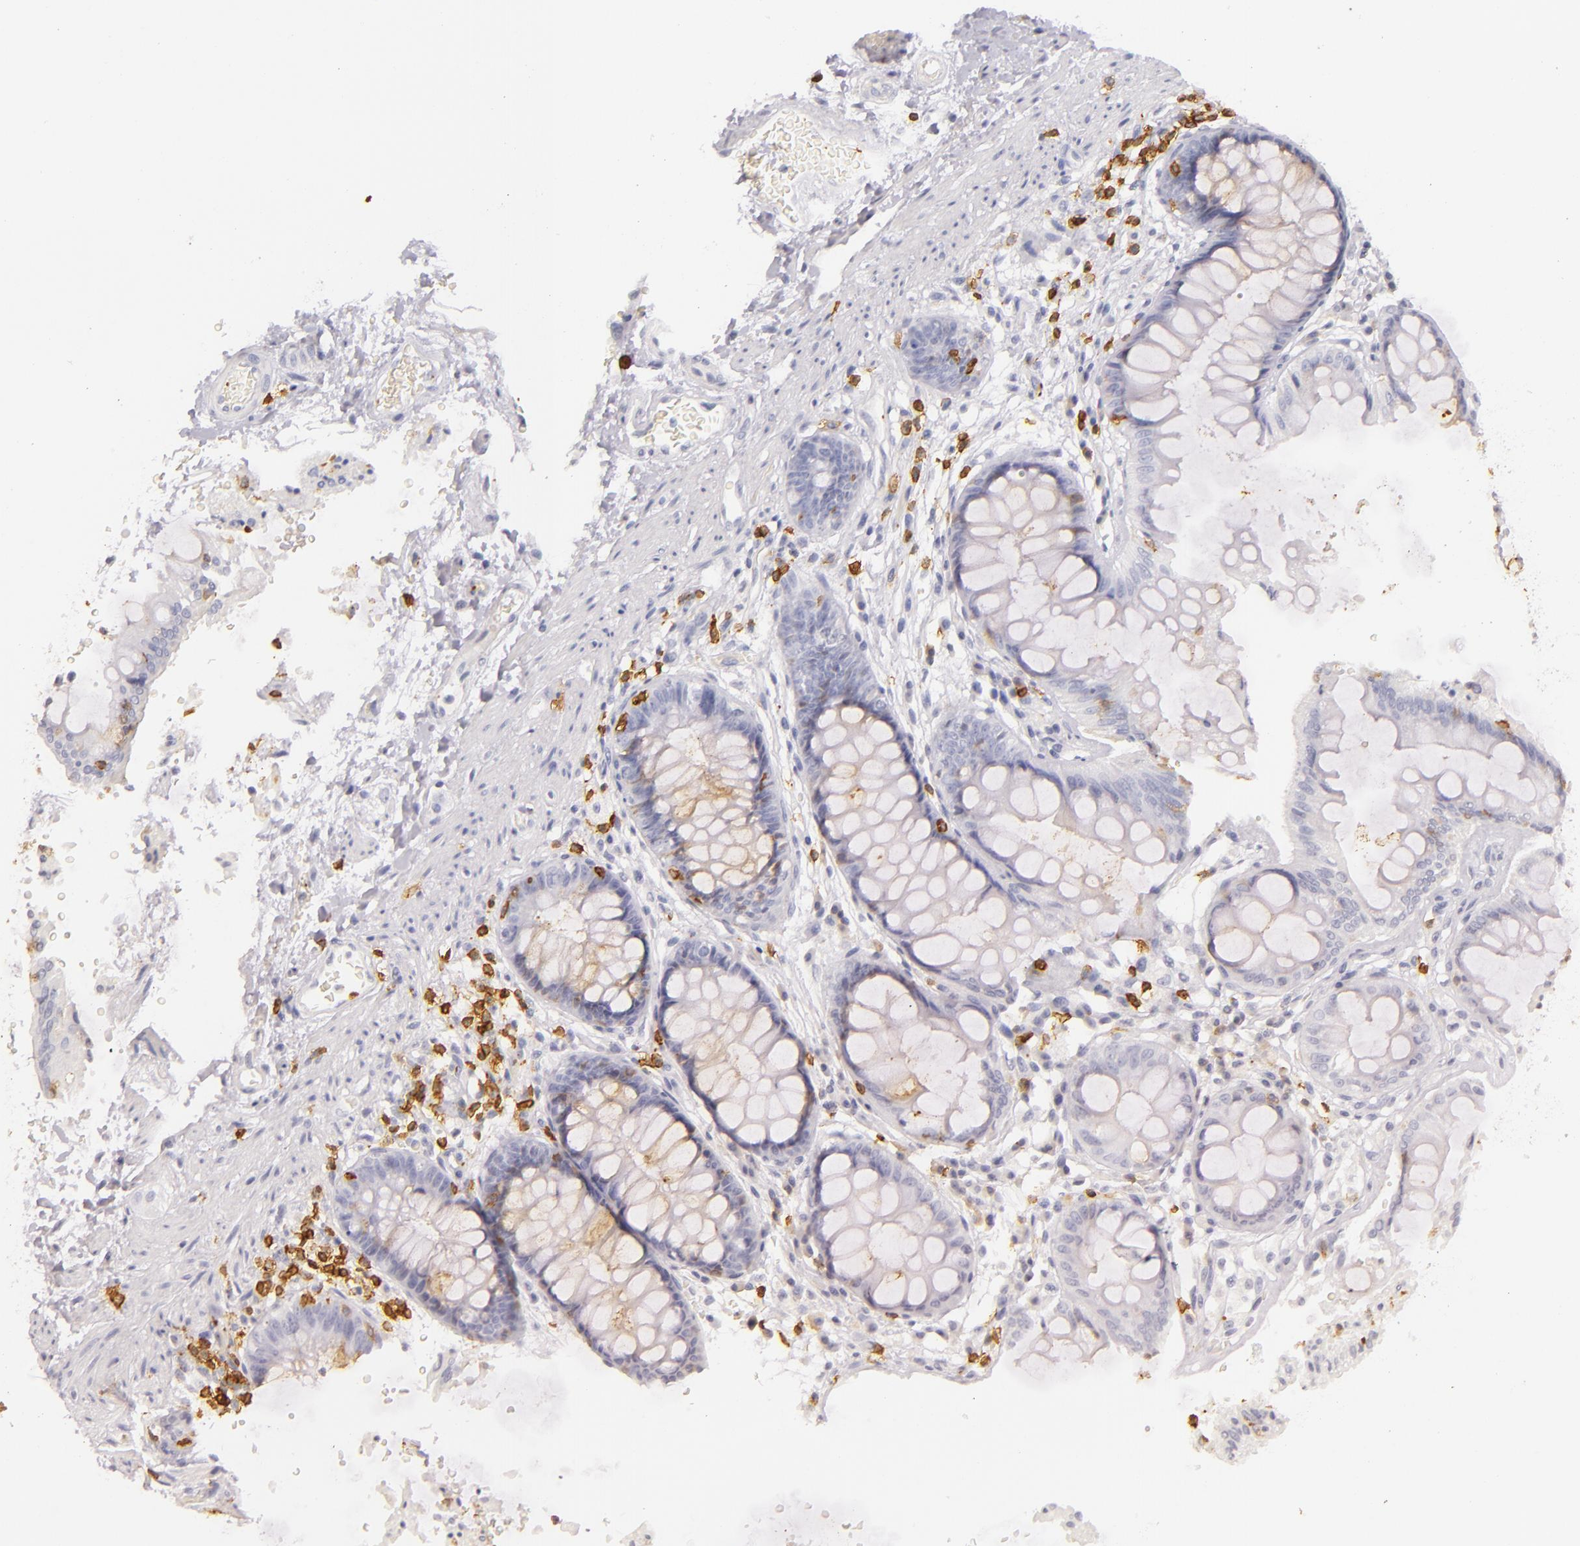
{"staining": {"intensity": "negative", "quantity": "none", "location": "none"}, "tissue": "rectum", "cell_type": "Glandular cells", "image_type": "normal", "snomed": [{"axis": "morphology", "description": "Normal tissue, NOS"}, {"axis": "topography", "description": "Rectum"}], "caption": "The photomicrograph shows no staining of glandular cells in normal rectum. The staining was performed using DAB (3,3'-diaminobenzidine) to visualize the protein expression in brown, while the nuclei were stained in blue with hematoxylin (Magnification: 20x).", "gene": "LAT", "patient": {"sex": "female", "age": 46}}